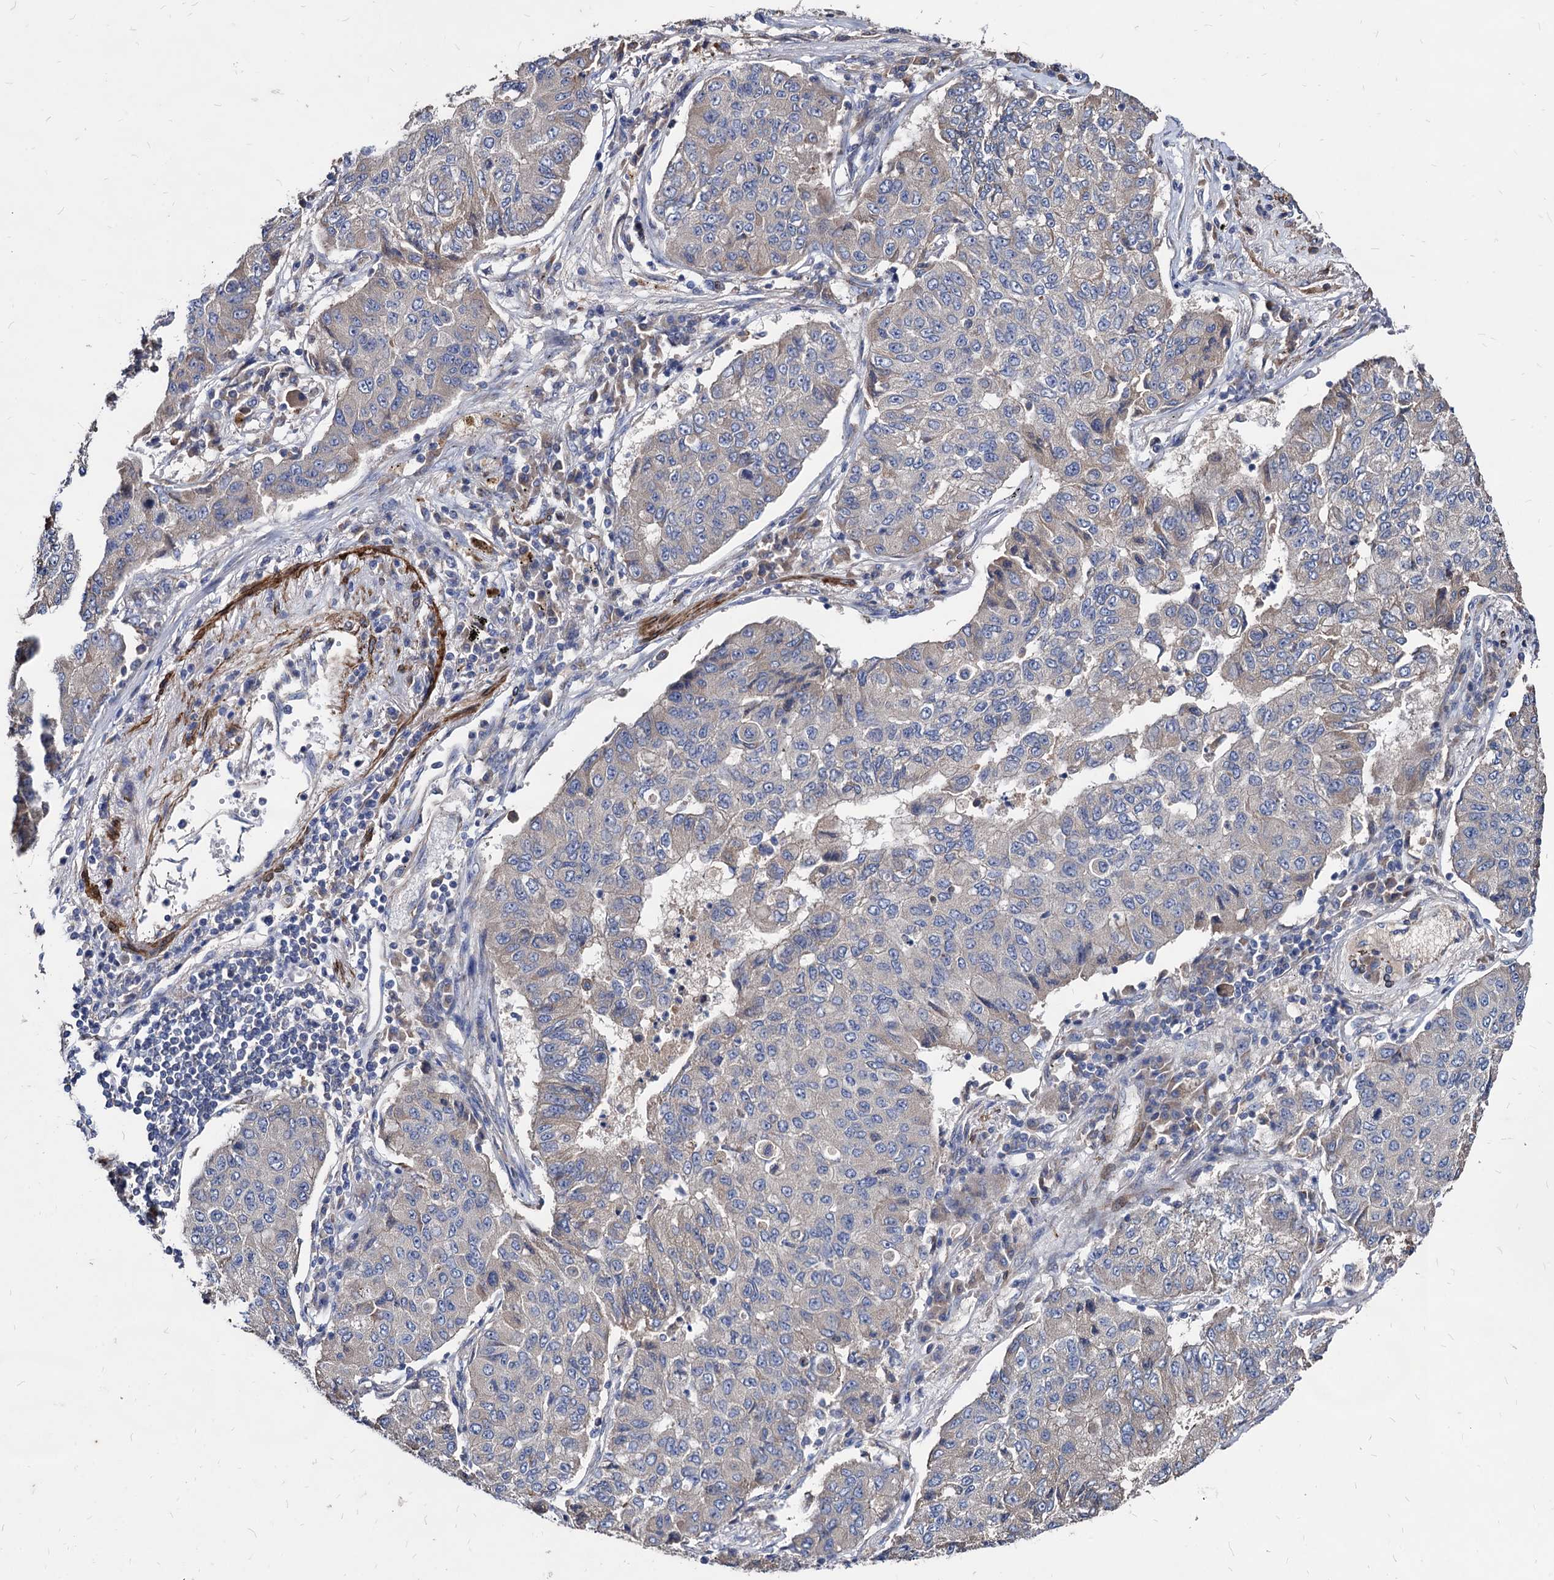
{"staining": {"intensity": "weak", "quantity": "<25%", "location": "cytoplasmic/membranous"}, "tissue": "lung cancer", "cell_type": "Tumor cells", "image_type": "cancer", "snomed": [{"axis": "morphology", "description": "Squamous cell carcinoma, NOS"}, {"axis": "topography", "description": "Lung"}], "caption": "Protein analysis of squamous cell carcinoma (lung) reveals no significant staining in tumor cells. Brightfield microscopy of immunohistochemistry (IHC) stained with DAB (brown) and hematoxylin (blue), captured at high magnification.", "gene": "WDR11", "patient": {"sex": "male", "age": 74}}